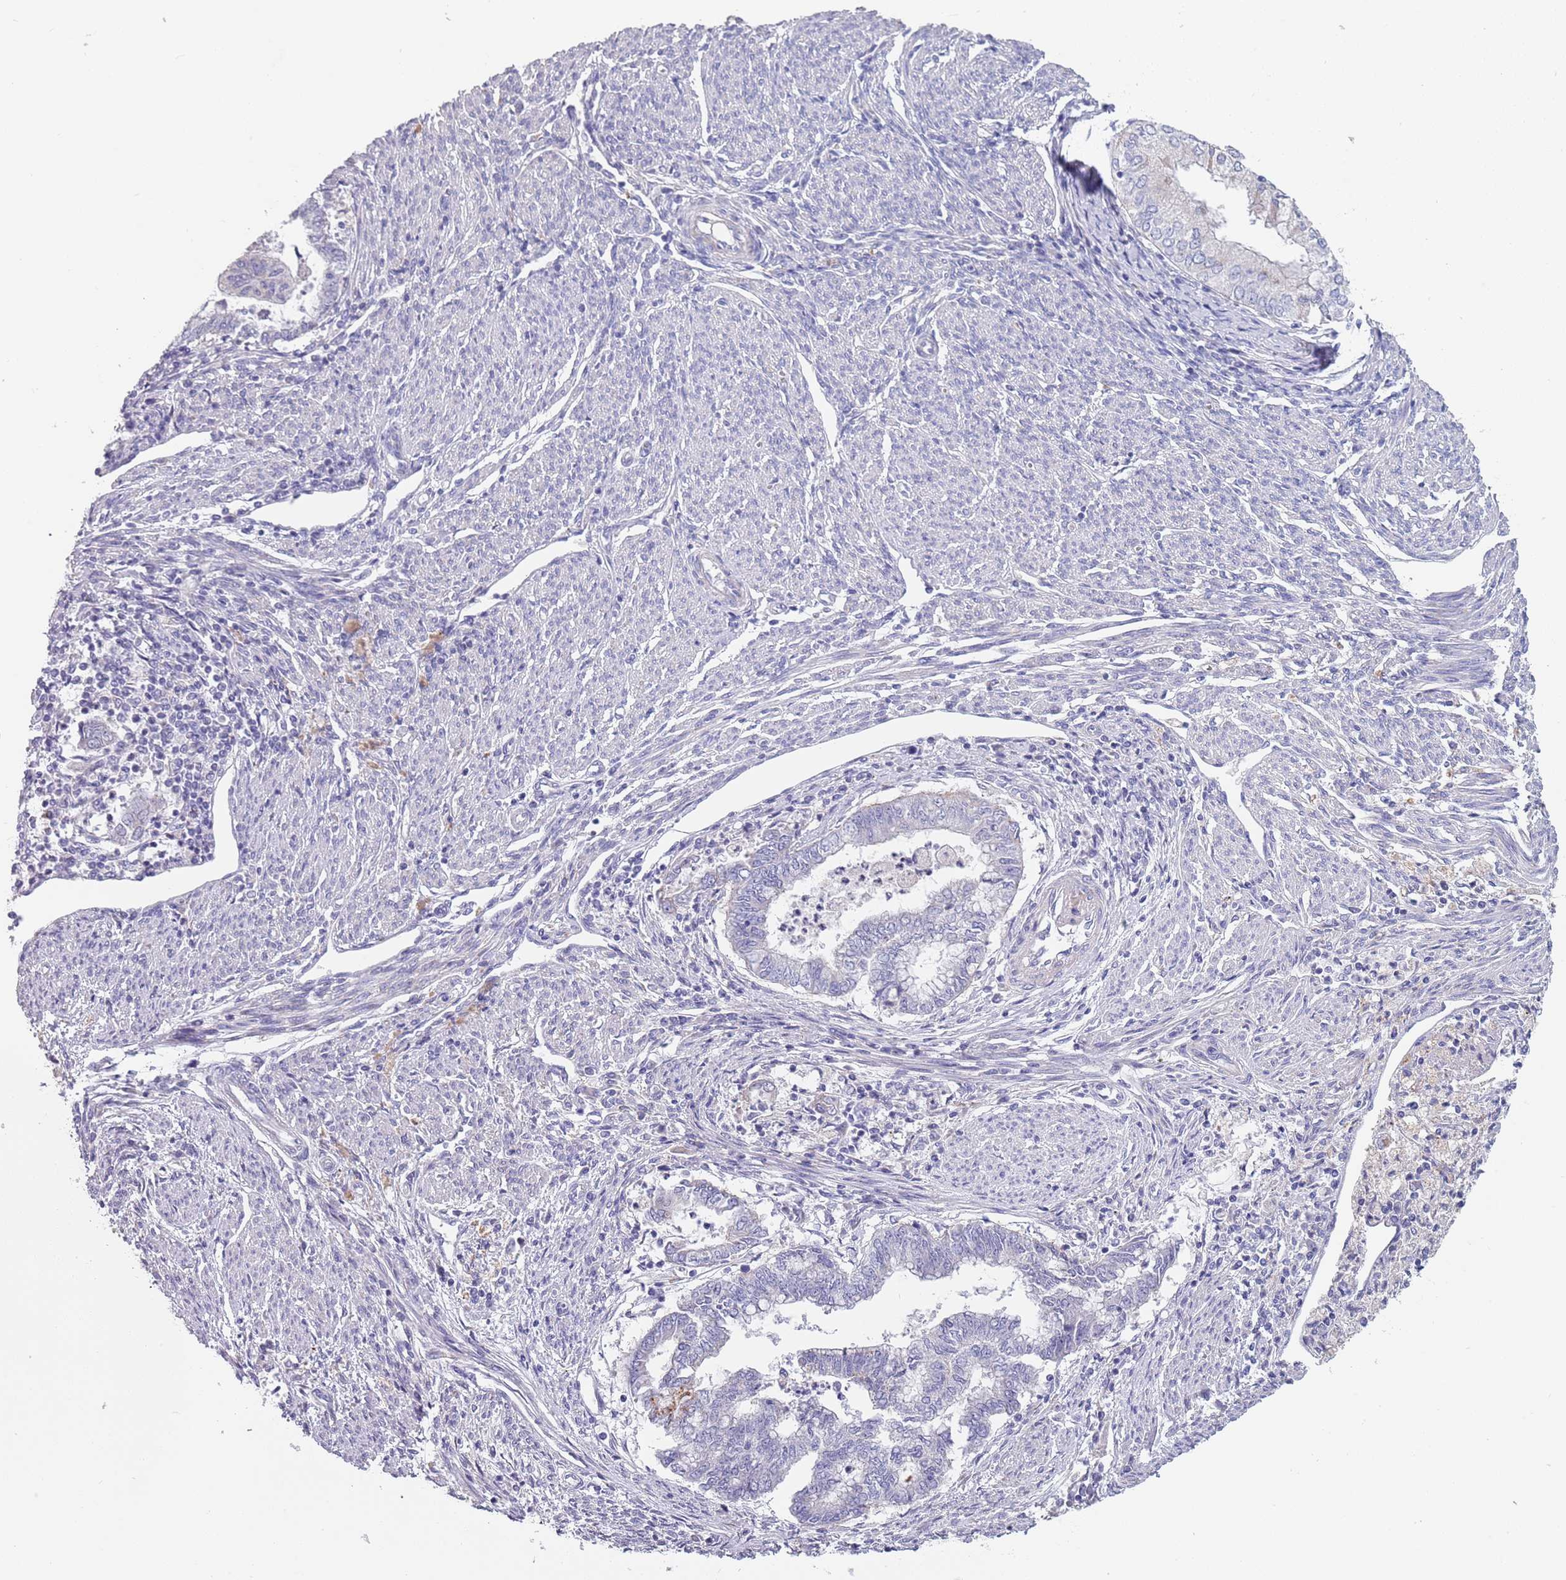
{"staining": {"intensity": "negative", "quantity": "none", "location": "none"}, "tissue": "endometrial cancer", "cell_type": "Tumor cells", "image_type": "cancer", "snomed": [{"axis": "morphology", "description": "Adenocarcinoma, NOS"}, {"axis": "topography", "description": "Endometrium"}], "caption": "This is an immunohistochemistry (IHC) micrograph of human endometrial adenocarcinoma. There is no positivity in tumor cells.", "gene": "MAN1C1", "patient": {"sex": "female", "age": 79}}